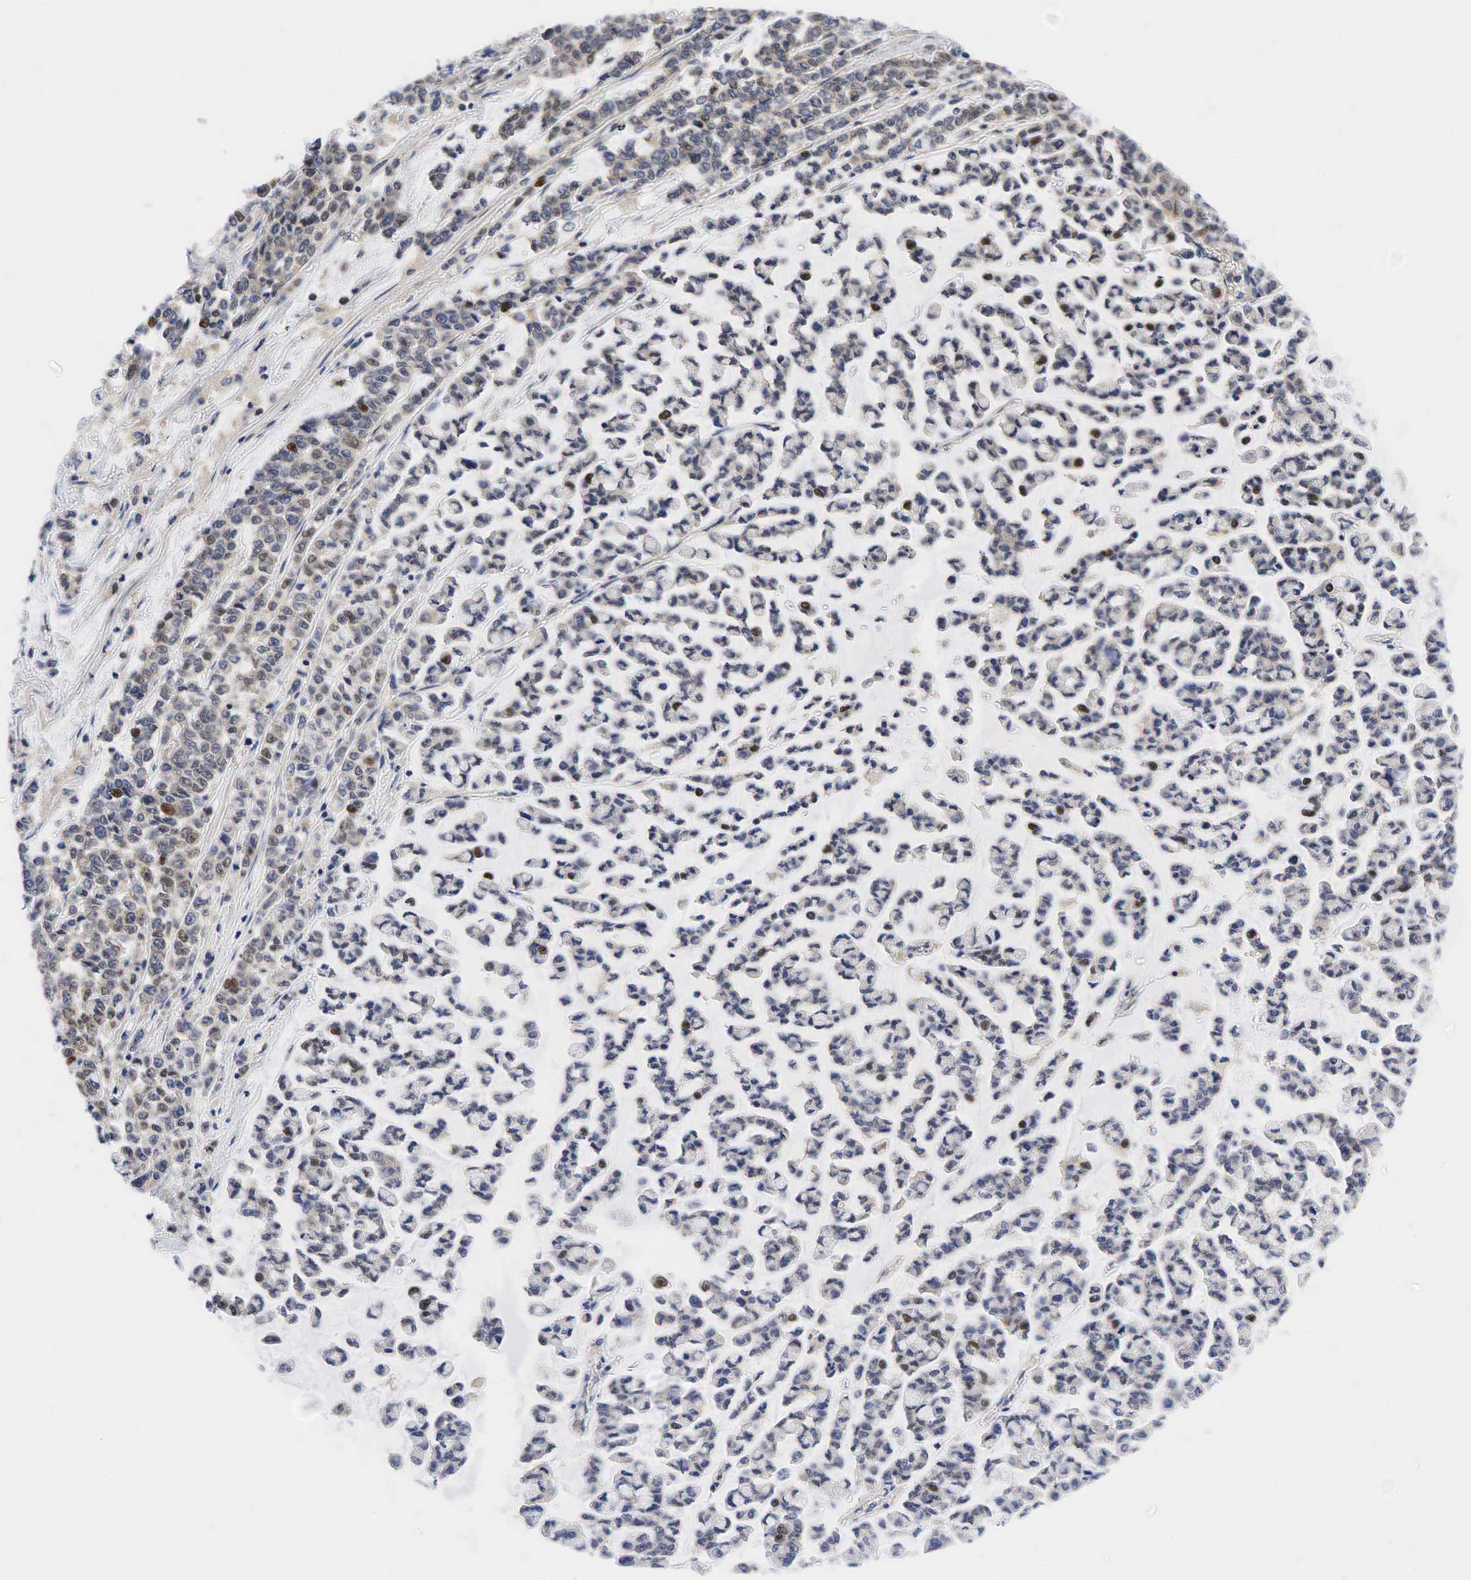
{"staining": {"intensity": "moderate", "quantity": "<25%", "location": "nuclear"}, "tissue": "liver cancer", "cell_type": "Tumor cells", "image_type": "cancer", "snomed": [{"axis": "morphology", "description": "Carcinoma, metastatic, NOS"}, {"axis": "topography", "description": "Liver"}], "caption": "An IHC photomicrograph of tumor tissue is shown. Protein staining in brown highlights moderate nuclear positivity in metastatic carcinoma (liver) within tumor cells.", "gene": "CCND1", "patient": {"sex": "female", "age": 58}}